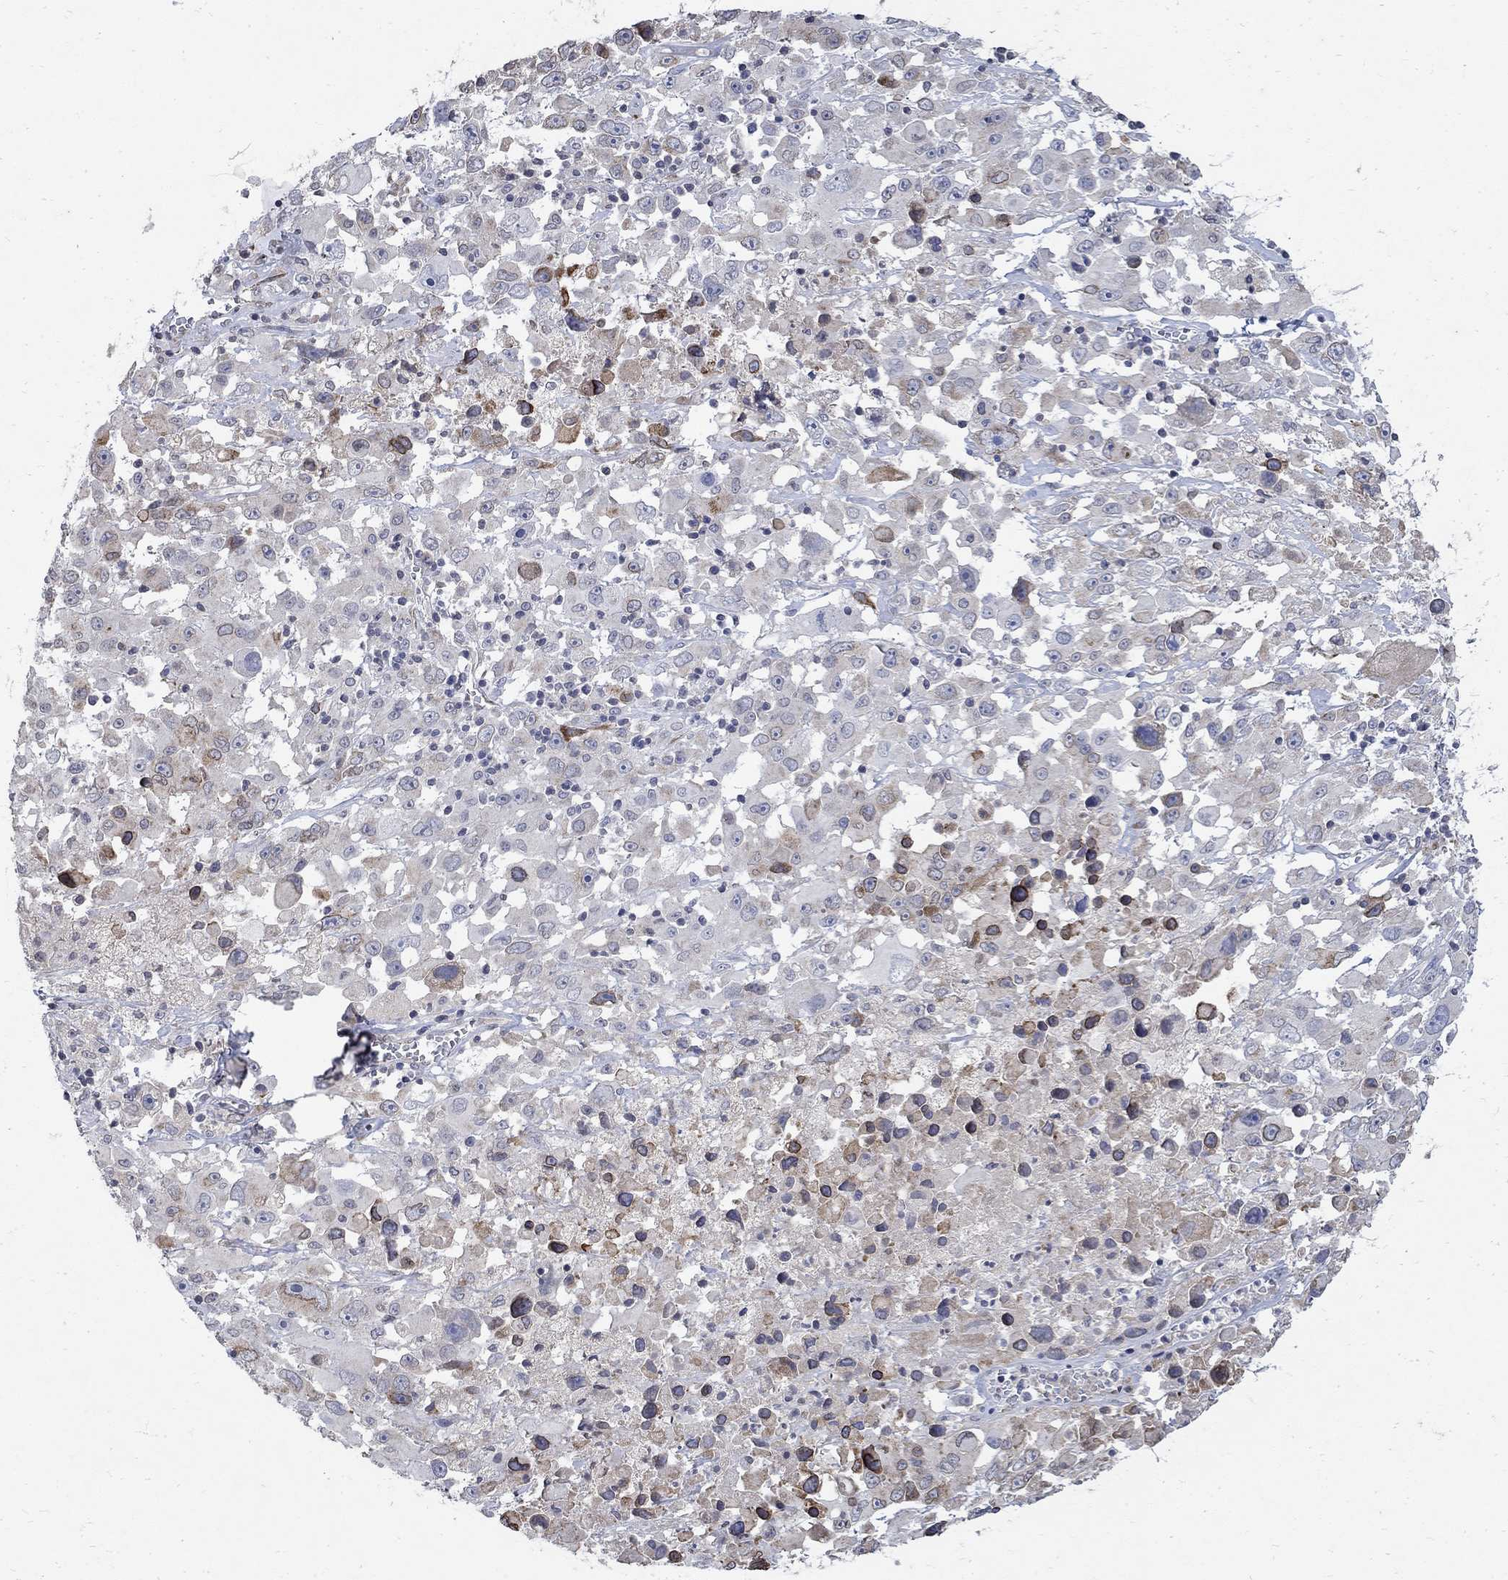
{"staining": {"intensity": "moderate", "quantity": "<25%", "location": "cytoplasmic/membranous"}, "tissue": "melanoma", "cell_type": "Tumor cells", "image_type": "cancer", "snomed": [{"axis": "morphology", "description": "Malignant melanoma, Metastatic site"}, {"axis": "topography", "description": "Lymph node"}], "caption": "Human melanoma stained with a protein marker displays moderate staining in tumor cells.", "gene": "TMEM169", "patient": {"sex": "male", "age": 50}}